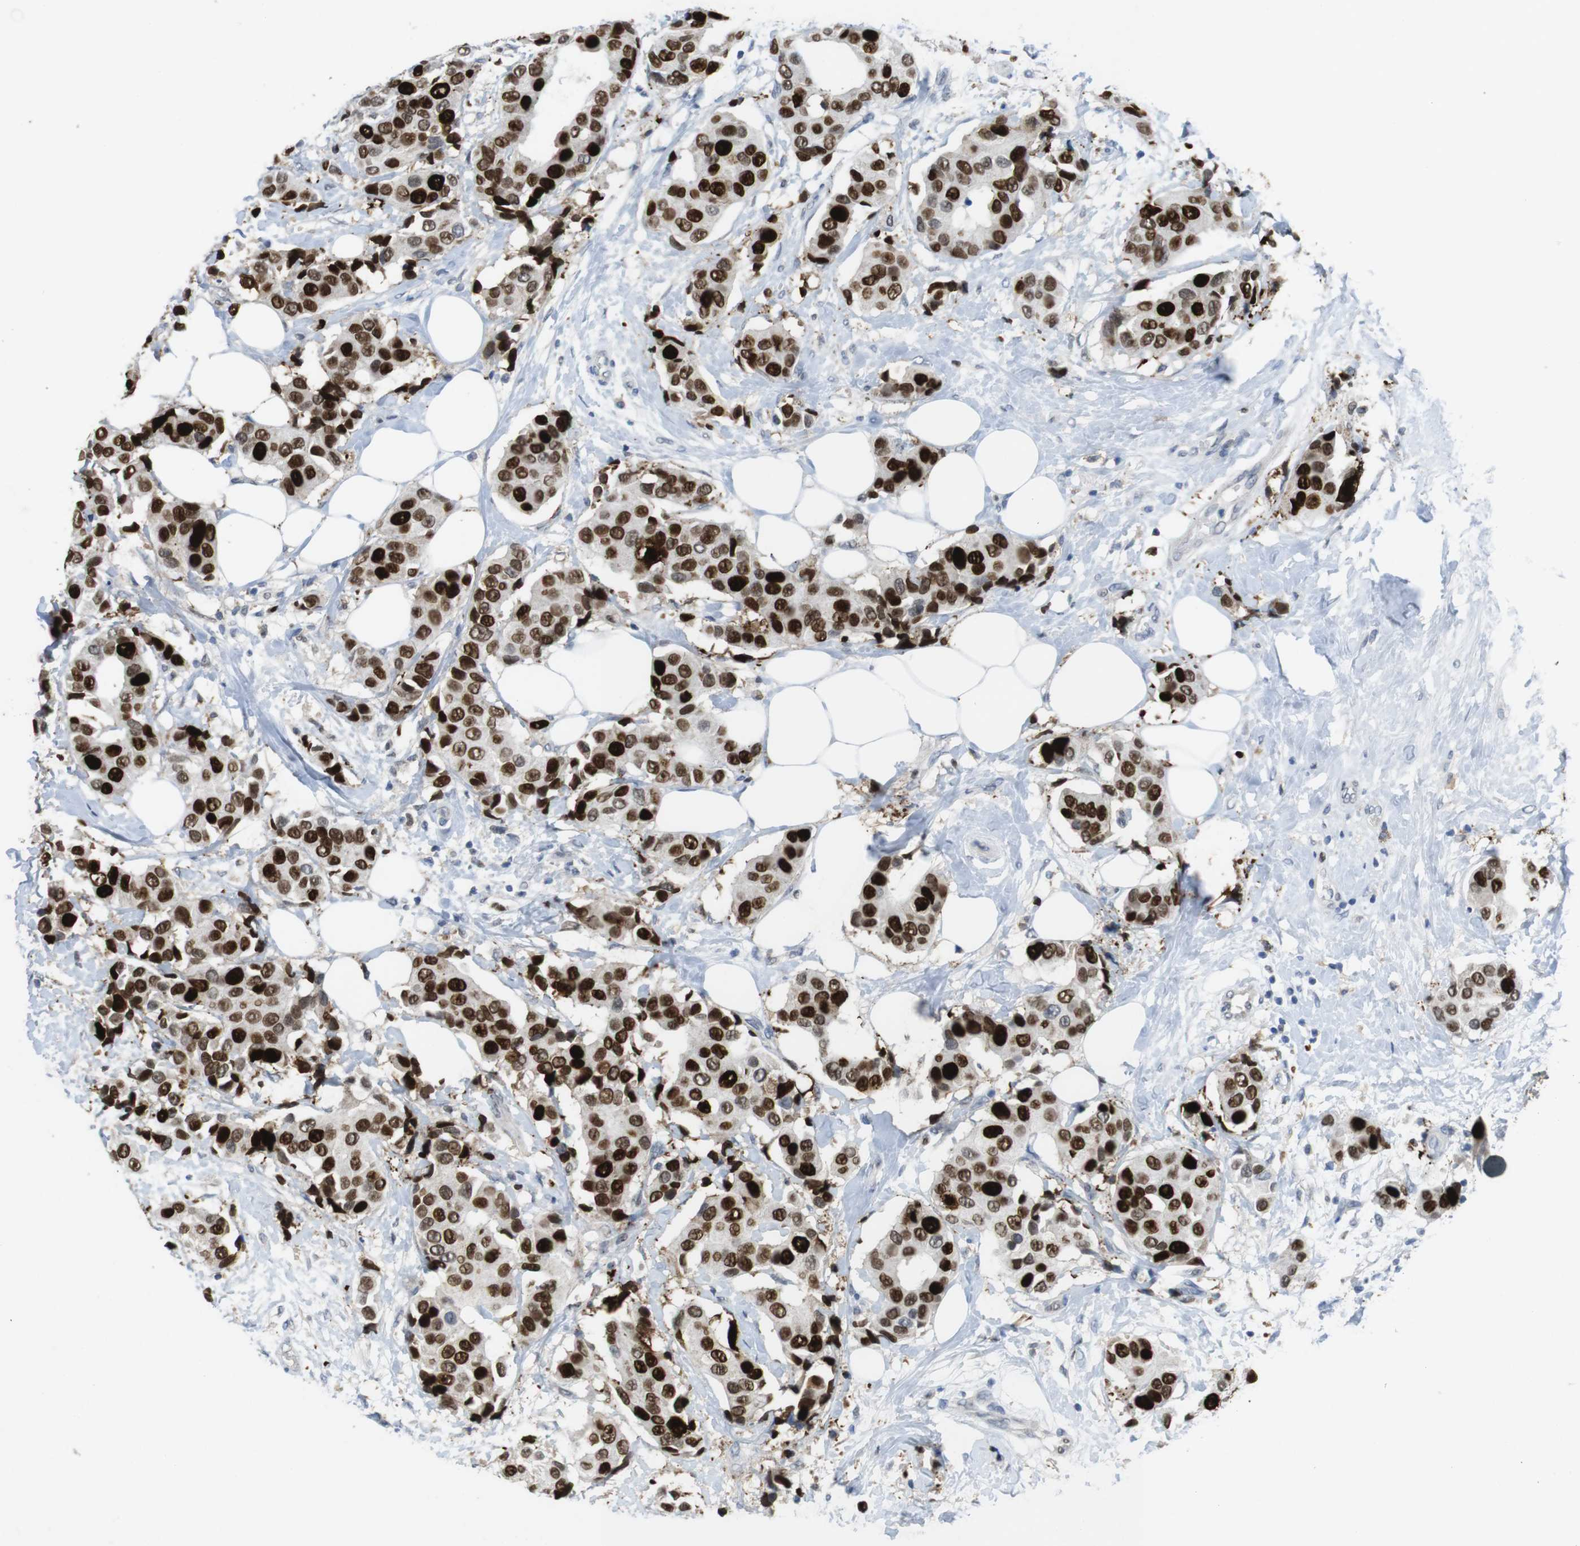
{"staining": {"intensity": "strong", "quantity": ">75%", "location": "nuclear"}, "tissue": "breast cancer", "cell_type": "Tumor cells", "image_type": "cancer", "snomed": [{"axis": "morphology", "description": "Normal tissue, NOS"}, {"axis": "morphology", "description": "Duct carcinoma"}, {"axis": "topography", "description": "Breast"}], "caption": "Protein analysis of breast cancer (intraductal carcinoma) tissue shows strong nuclear expression in approximately >75% of tumor cells. (Stains: DAB (3,3'-diaminobenzidine) in brown, nuclei in blue, Microscopy: brightfield microscopy at high magnification).", "gene": "KPNA2", "patient": {"sex": "female", "age": 39}}